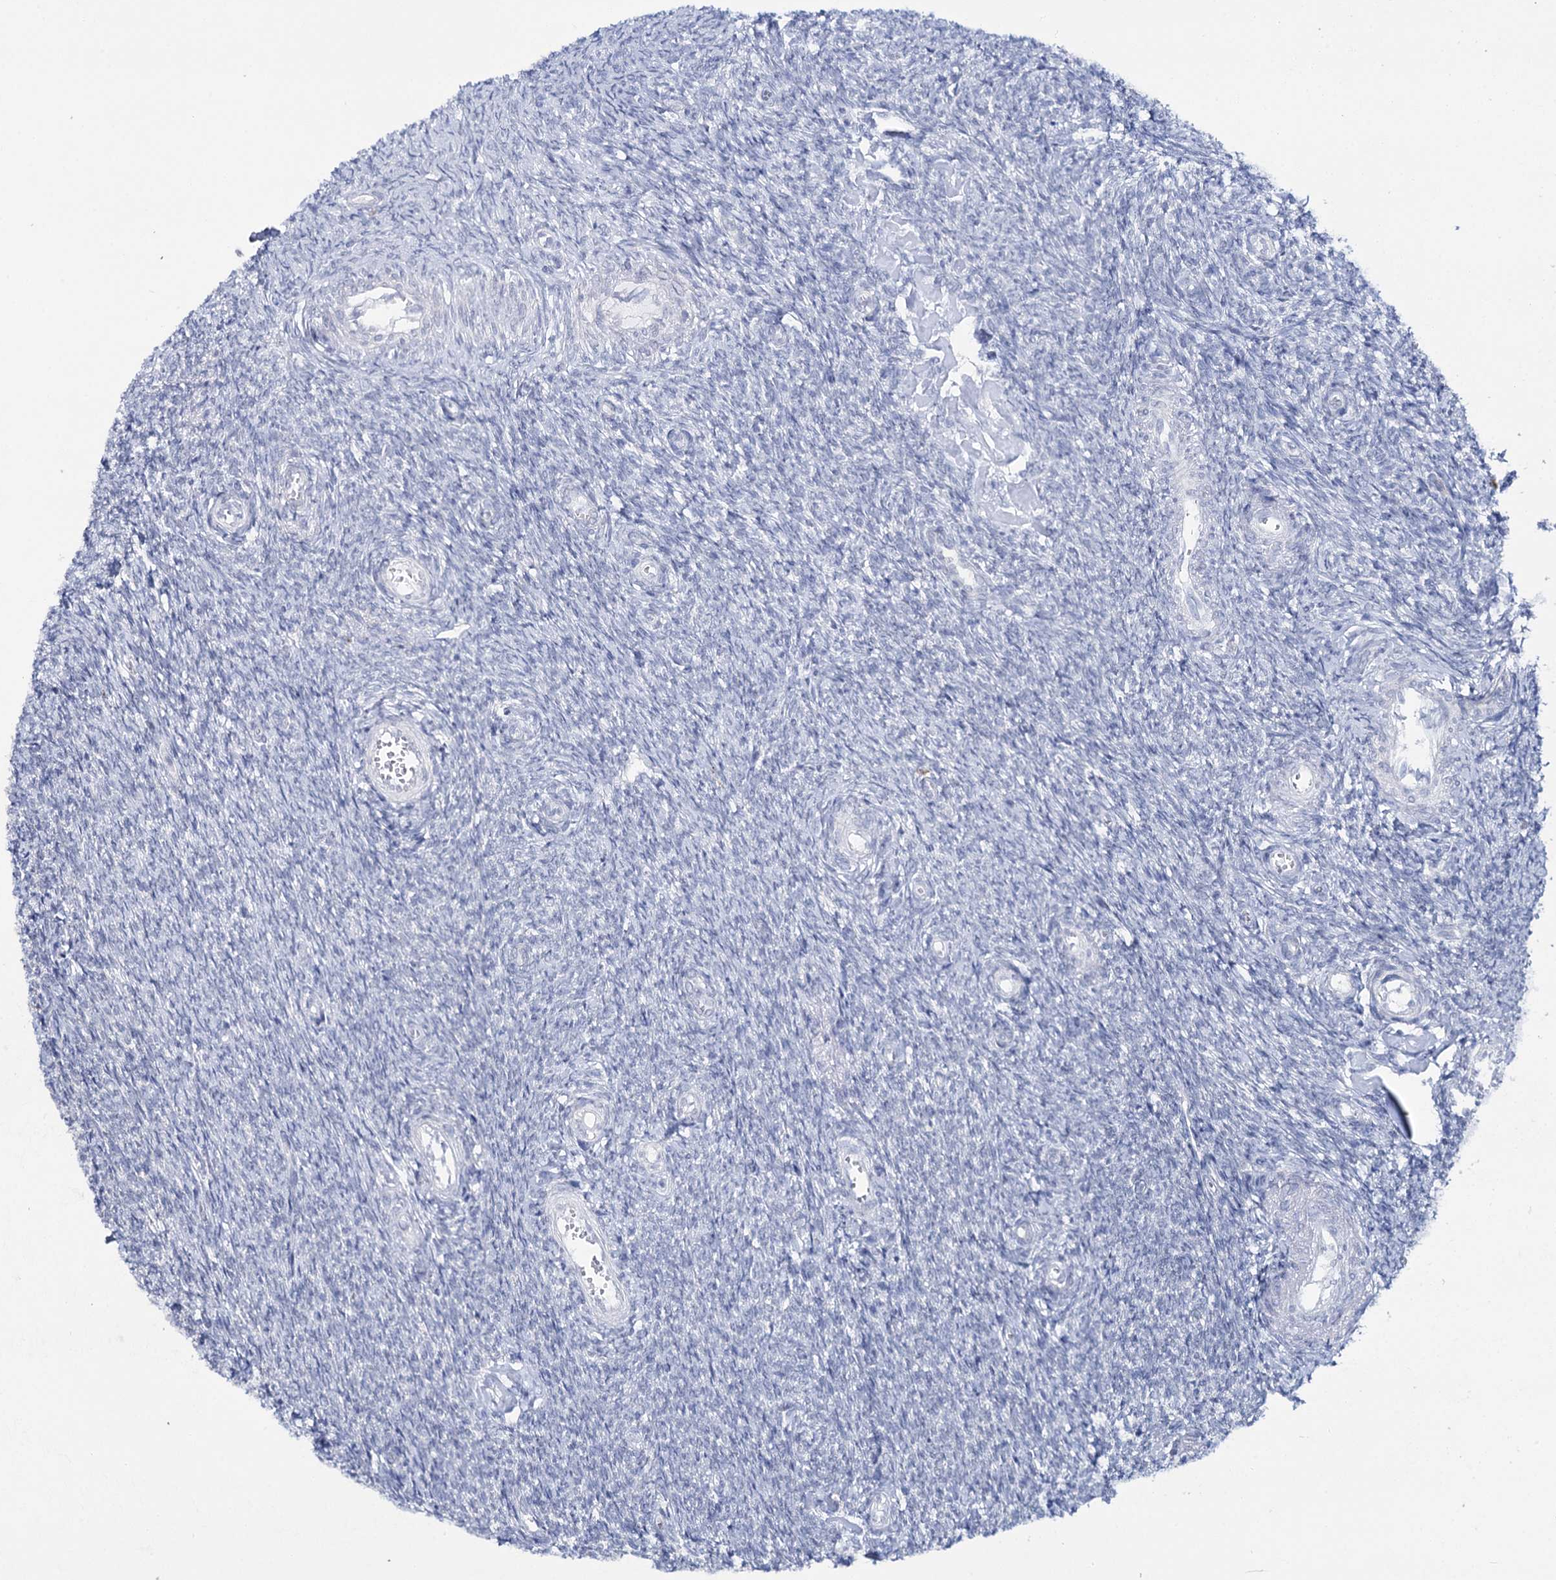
{"staining": {"intensity": "negative", "quantity": "none", "location": "none"}, "tissue": "ovary", "cell_type": "Follicle cells", "image_type": "normal", "snomed": [{"axis": "morphology", "description": "Normal tissue, NOS"}, {"axis": "topography", "description": "Ovary"}], "caption": "Normal ovary was stained to show a protein in brown. There is no significant positivity in follicle cells. (Immunohistochemistry, brightfield microscopy, high magnification).", "gene": "SPATS2", "patient": {"sex": "female", "age": 44}}